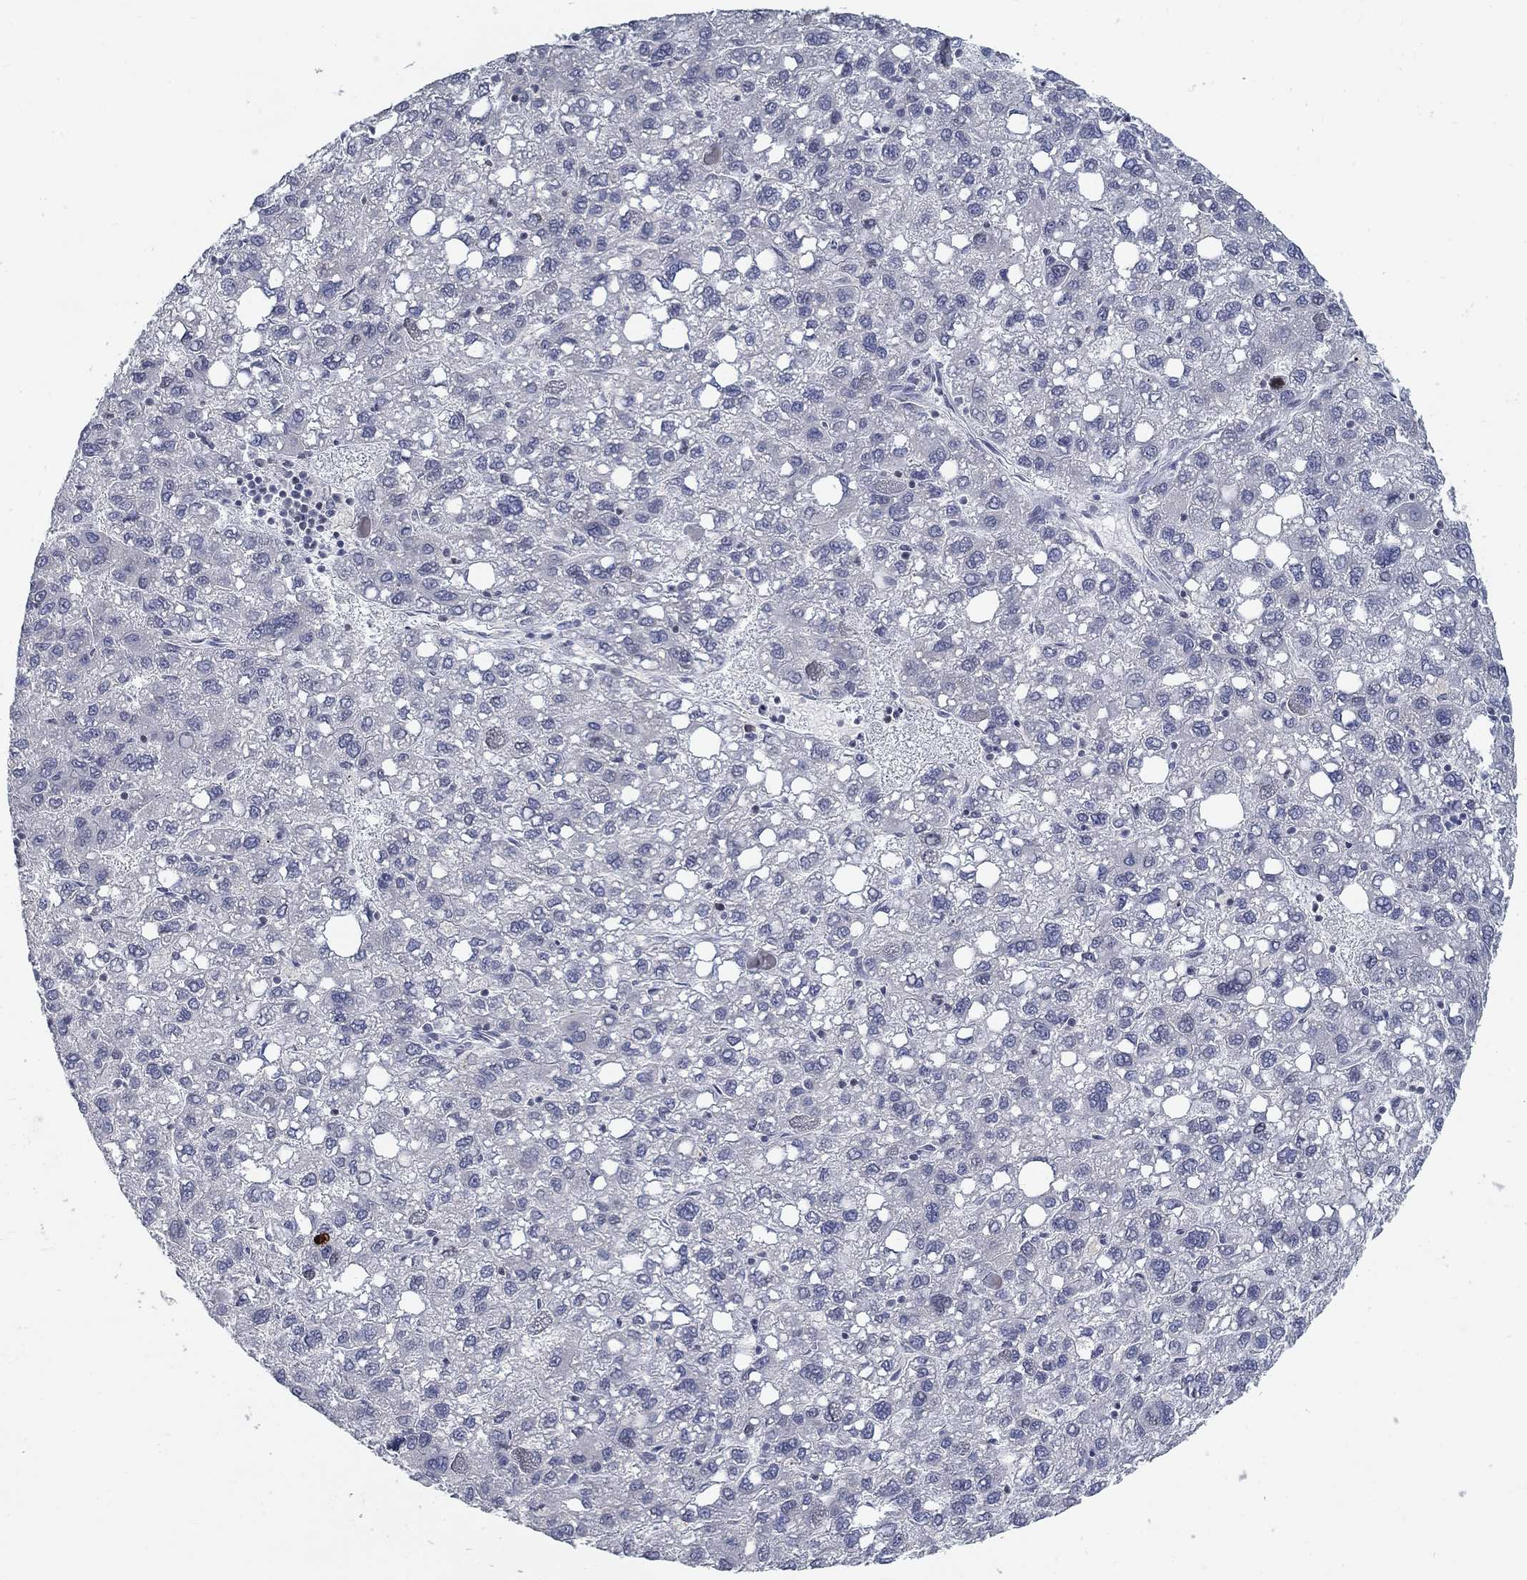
{"staining": {"intensity": "negative", "quantity": "none", "location": "none"}, "tissue": "liver cancer", "cell_type": "Tumor cells", "image_type": "cancer", "snomed": [{"axis": "morphology", "description": "Carcinoma, Hepatocellular, NOS"}, {"axis": "topography", "description": "Liver"}], "caption": "The immunohistochemistry (IHC) photomicrograph has no significant positivity in tumor cells of liver cancer (hepatocellular carcinoma) tissue.", "gene": "ATP1A3", "patient": {"sex": "female", "age": 82}}